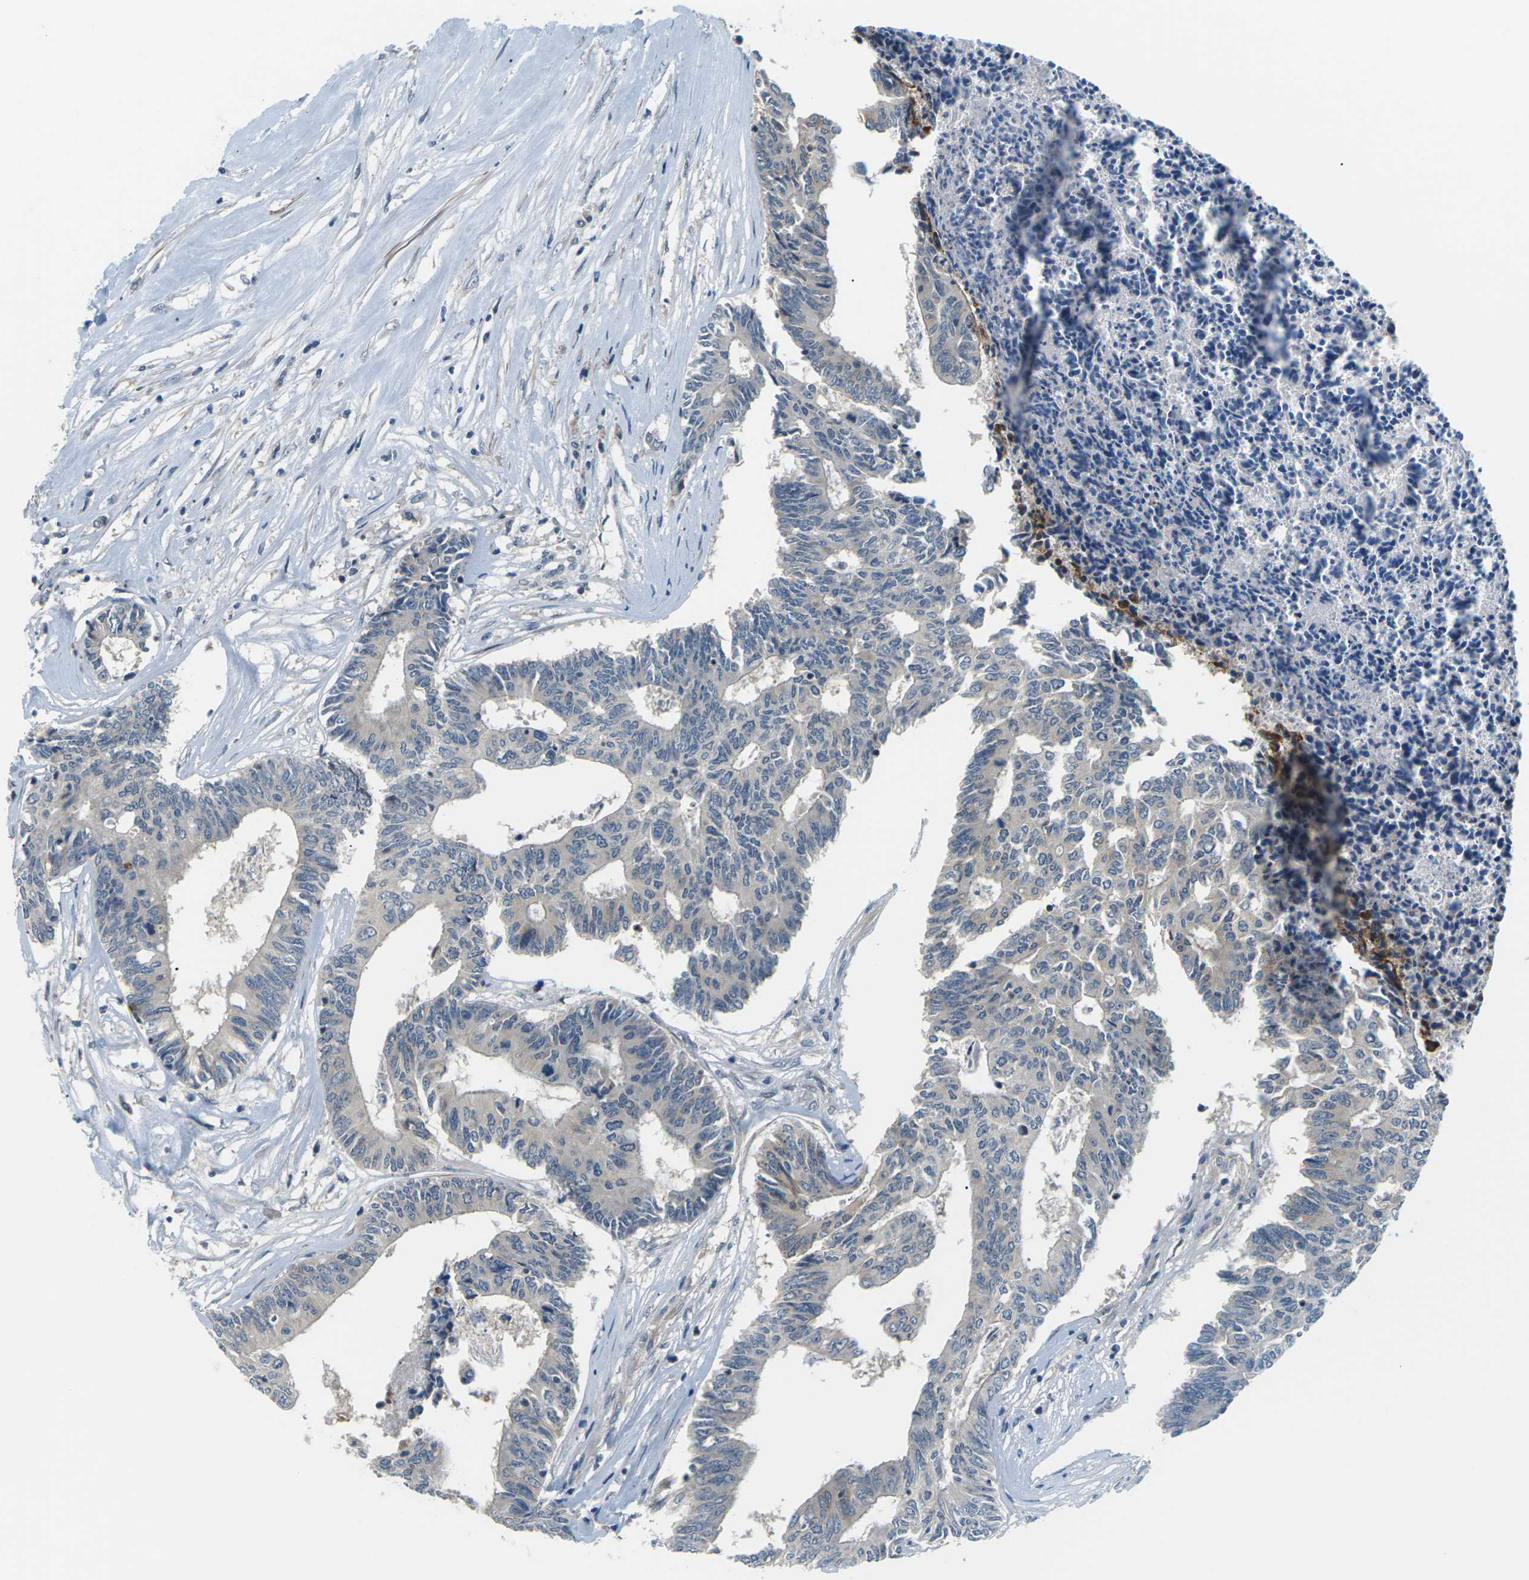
{"staining": {"intensity": "negative", "quantity": "none", "location": "none"}, "tissue": "colorectal cancer", "cell_type": "Tumor cells", "image_type": "cancer", "snomed": [{"axis": "morphology", "description": "Adenocarcinoma, NOS"}, {"axis": "topography", "description": "Rectum"}], "caption": "The IHC micrograph has no significant positivity in tumor cells of colorectal cancer (adenocarcinoma) tissue.", "gene": "SLC13A3", "patient": {"sex": "male", "age": 63}}